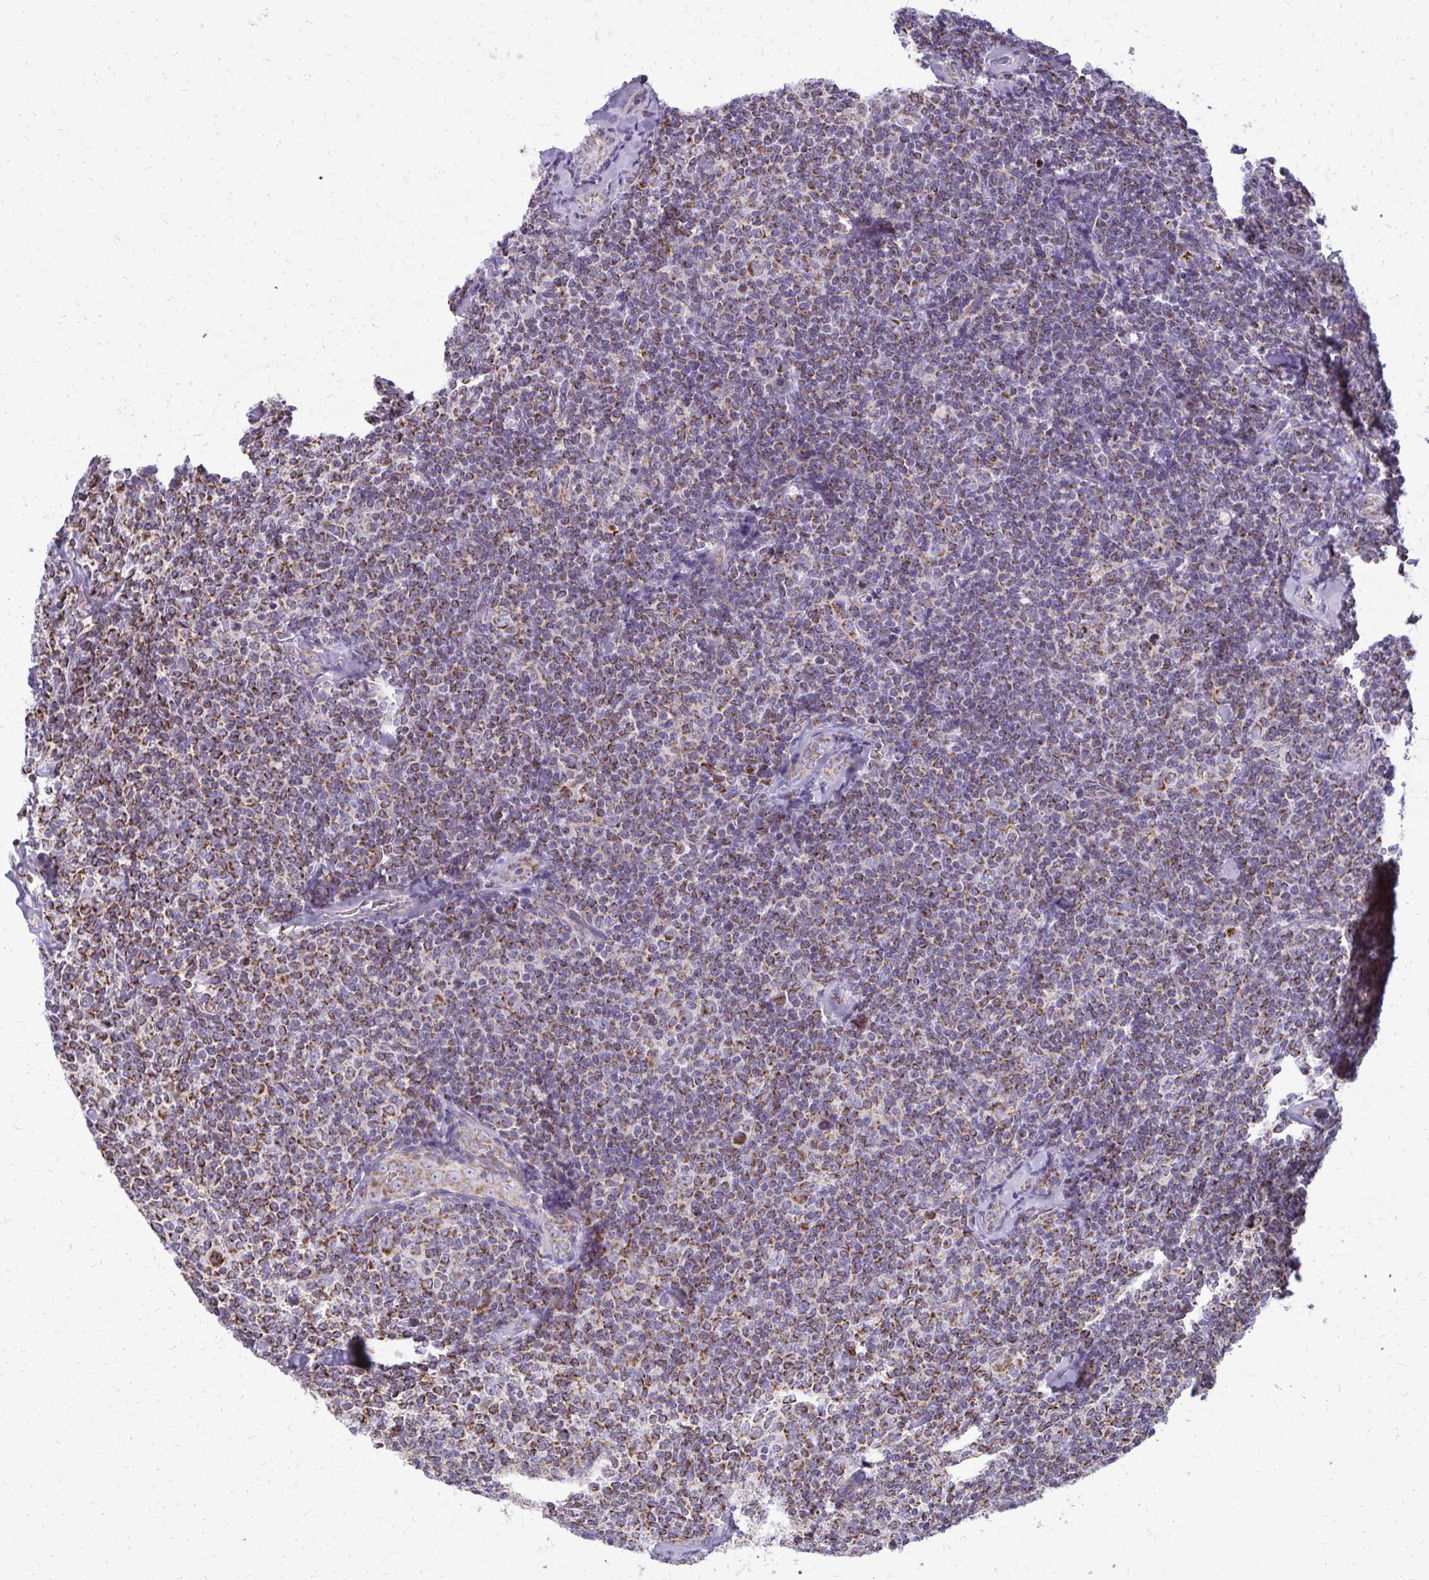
{"staining": {"intensity": "moderate", "quantity": ">75%", "location": "cytoplasmic/membranous"}, "tissue": "lymphoma", "cell_type": "Tumor cells", "image_type": "cancer", "snomed": [{"axis": "morphology", "description": "Malignant lymphoma, non-Hodgkin's type, Low grade"}, {"axis": "topography", "description": "Lymph node"}], "caption": "Malignant lymphoma, non-Hodgkin's type (low-grade) was stained to show a protein in brown. There is medium levels of moderate cytoplasmic/membranous expression in about >75% of tumor cells.", "gene": "IFIT1", "patient": {"sex": "female", "age": 56}}